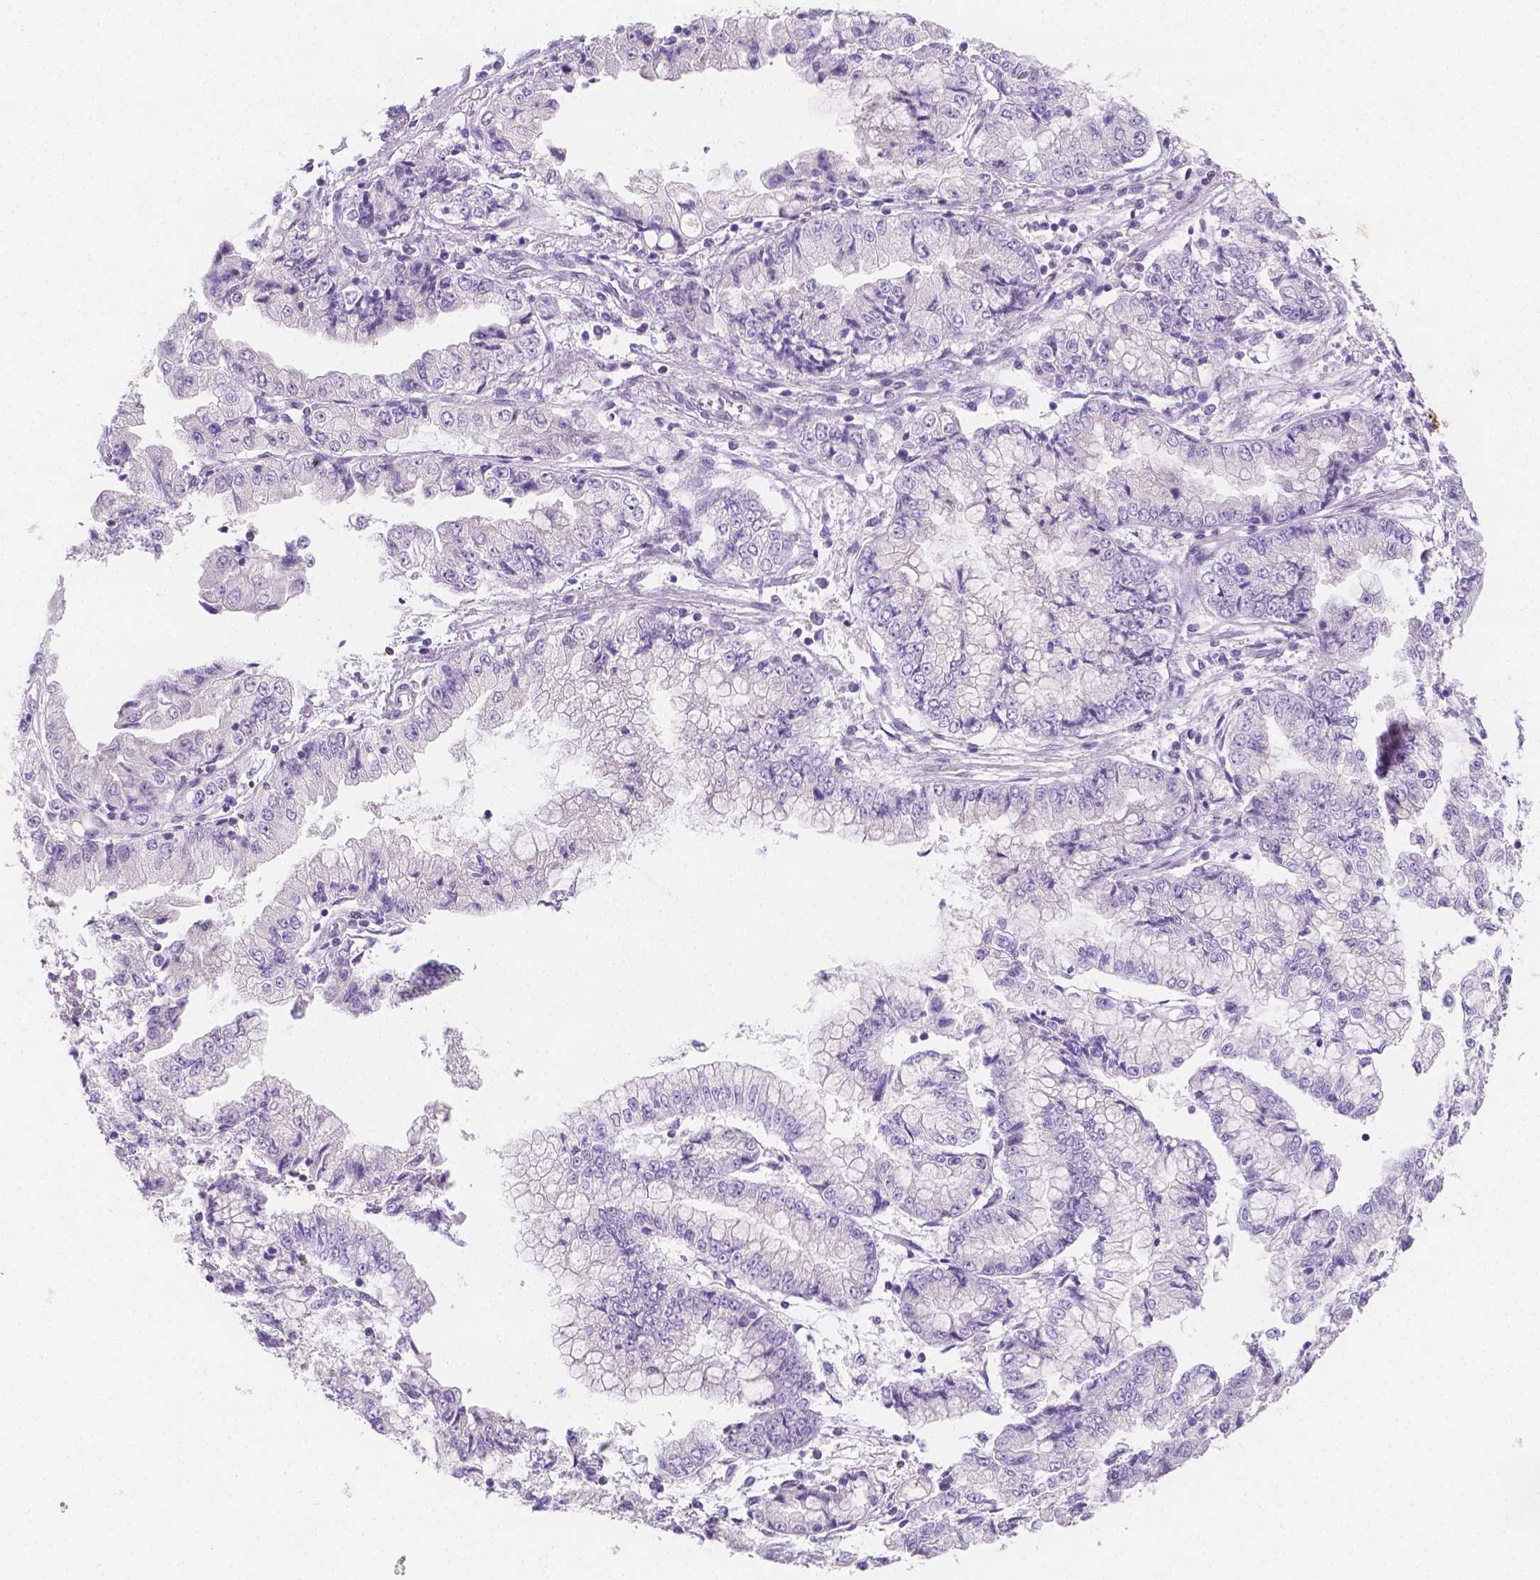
{"staining": {"intensity": "negative", "quantity": "none", "location": "none"}, "tissue": "stomach cancer", "cell_type": "Tumor cells", "image_type": "cancer", "snomed": [{"axis": "morphology", "description": "Adenocarcinoma, NOS"}, {"axis": "topography", "description": "Stomach, upper"}], "caption": "Stomach cancer (adenocarcinoma) stained for a protein using IHC exhibits no staining tumor cells.", "gene": "SGTB", "patient": {"sex": "female", "age": 74}}